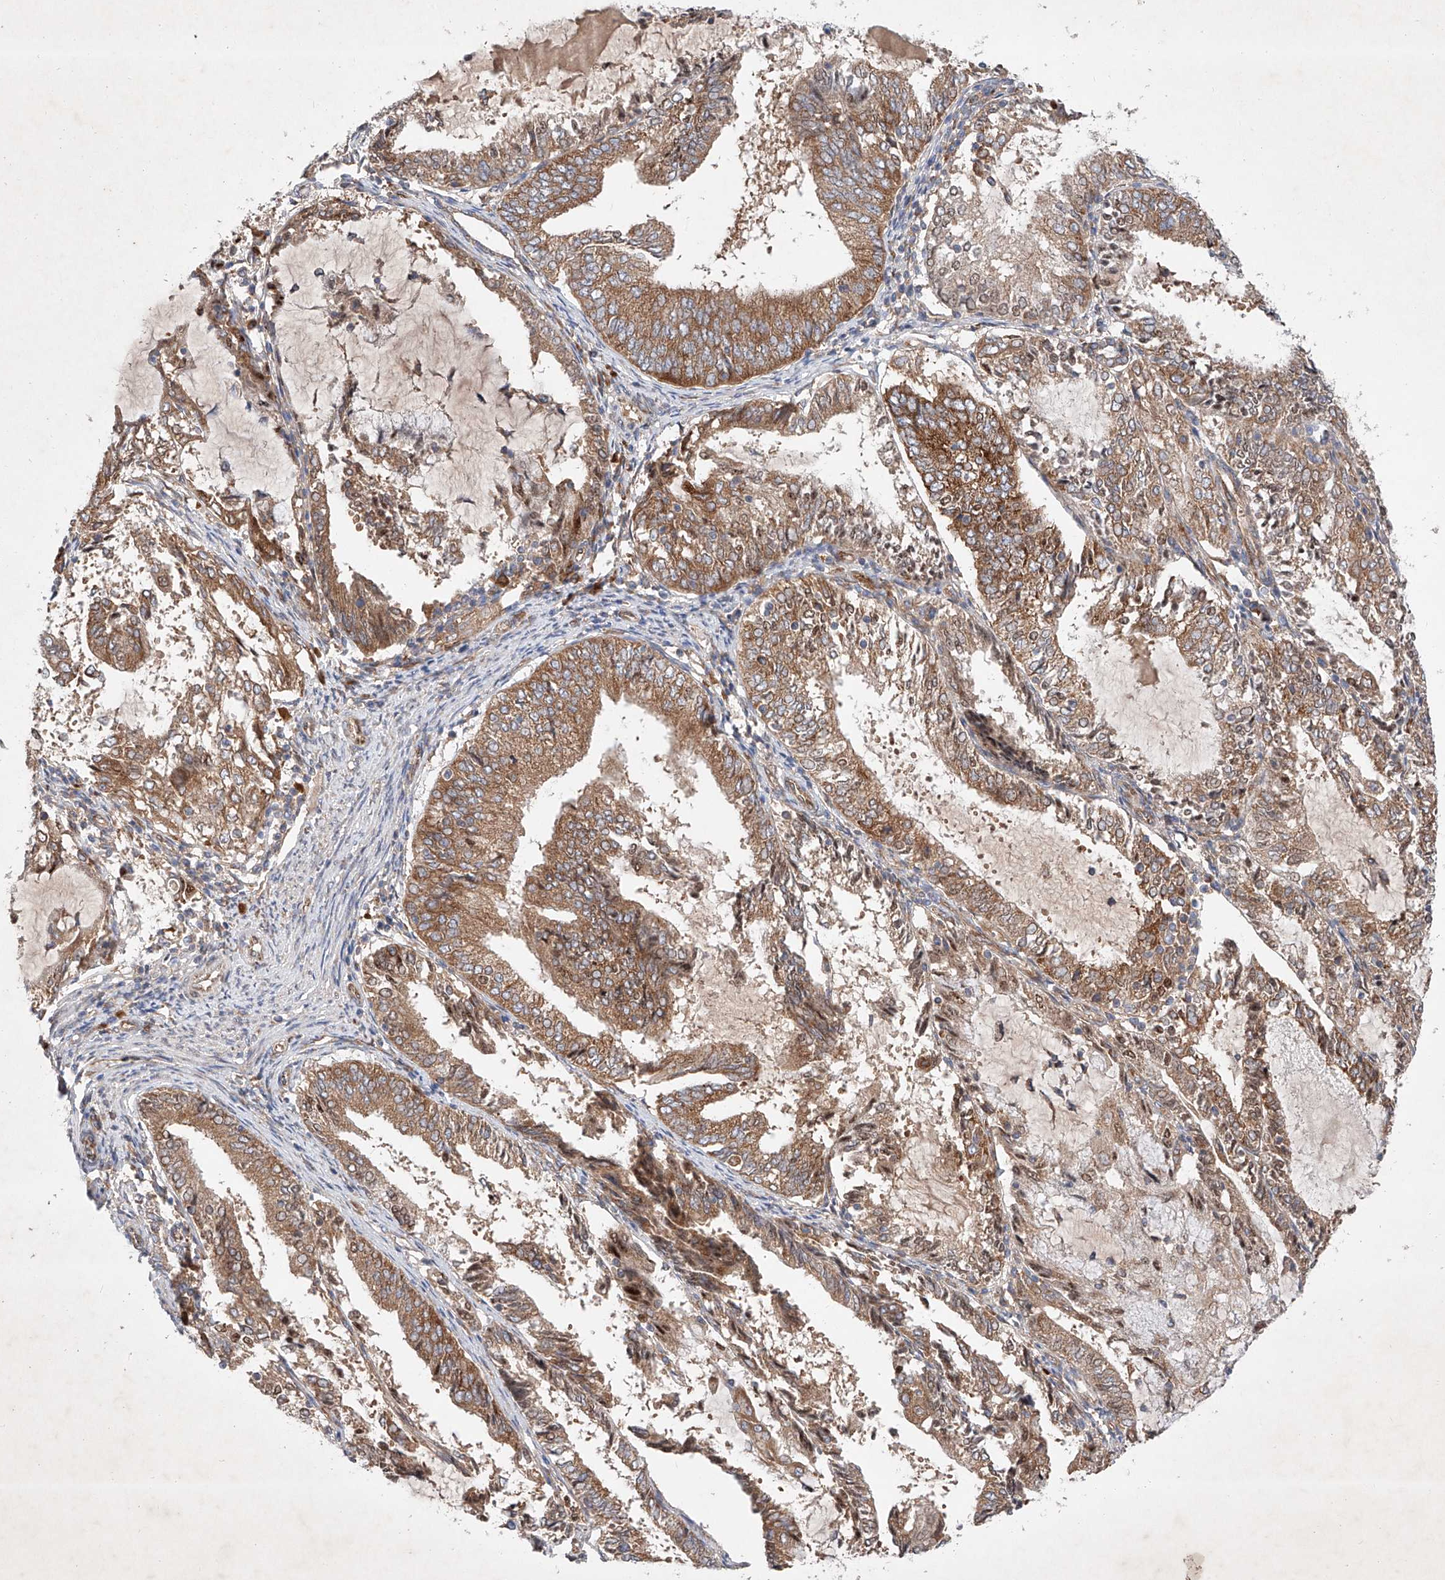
{"staining": {"intensity": "moderate", "quantity": ">75%", "location": "cytoplasmic/membranous"}, "tissue": "endometrial cancer", "cell_type": "Tumor cells", "image_type": "cancer", "snomed": [{"axis": "morphology", "description": "Adenocarcinoma, NOS"}, {"axis": "topography", "description": "Endometrium"}], "caption": "This image exhibits adenocarcinoma (endometrial) stained with immunohistochemistry (IHC) to label a protein in brown. The cytoplasmic/membranous of tumor cells show moderate positivity for the protein. Nuclei are counter-stained blue.", "gene": "FASTK", "patient": {"sex": "female", "age": 81}}